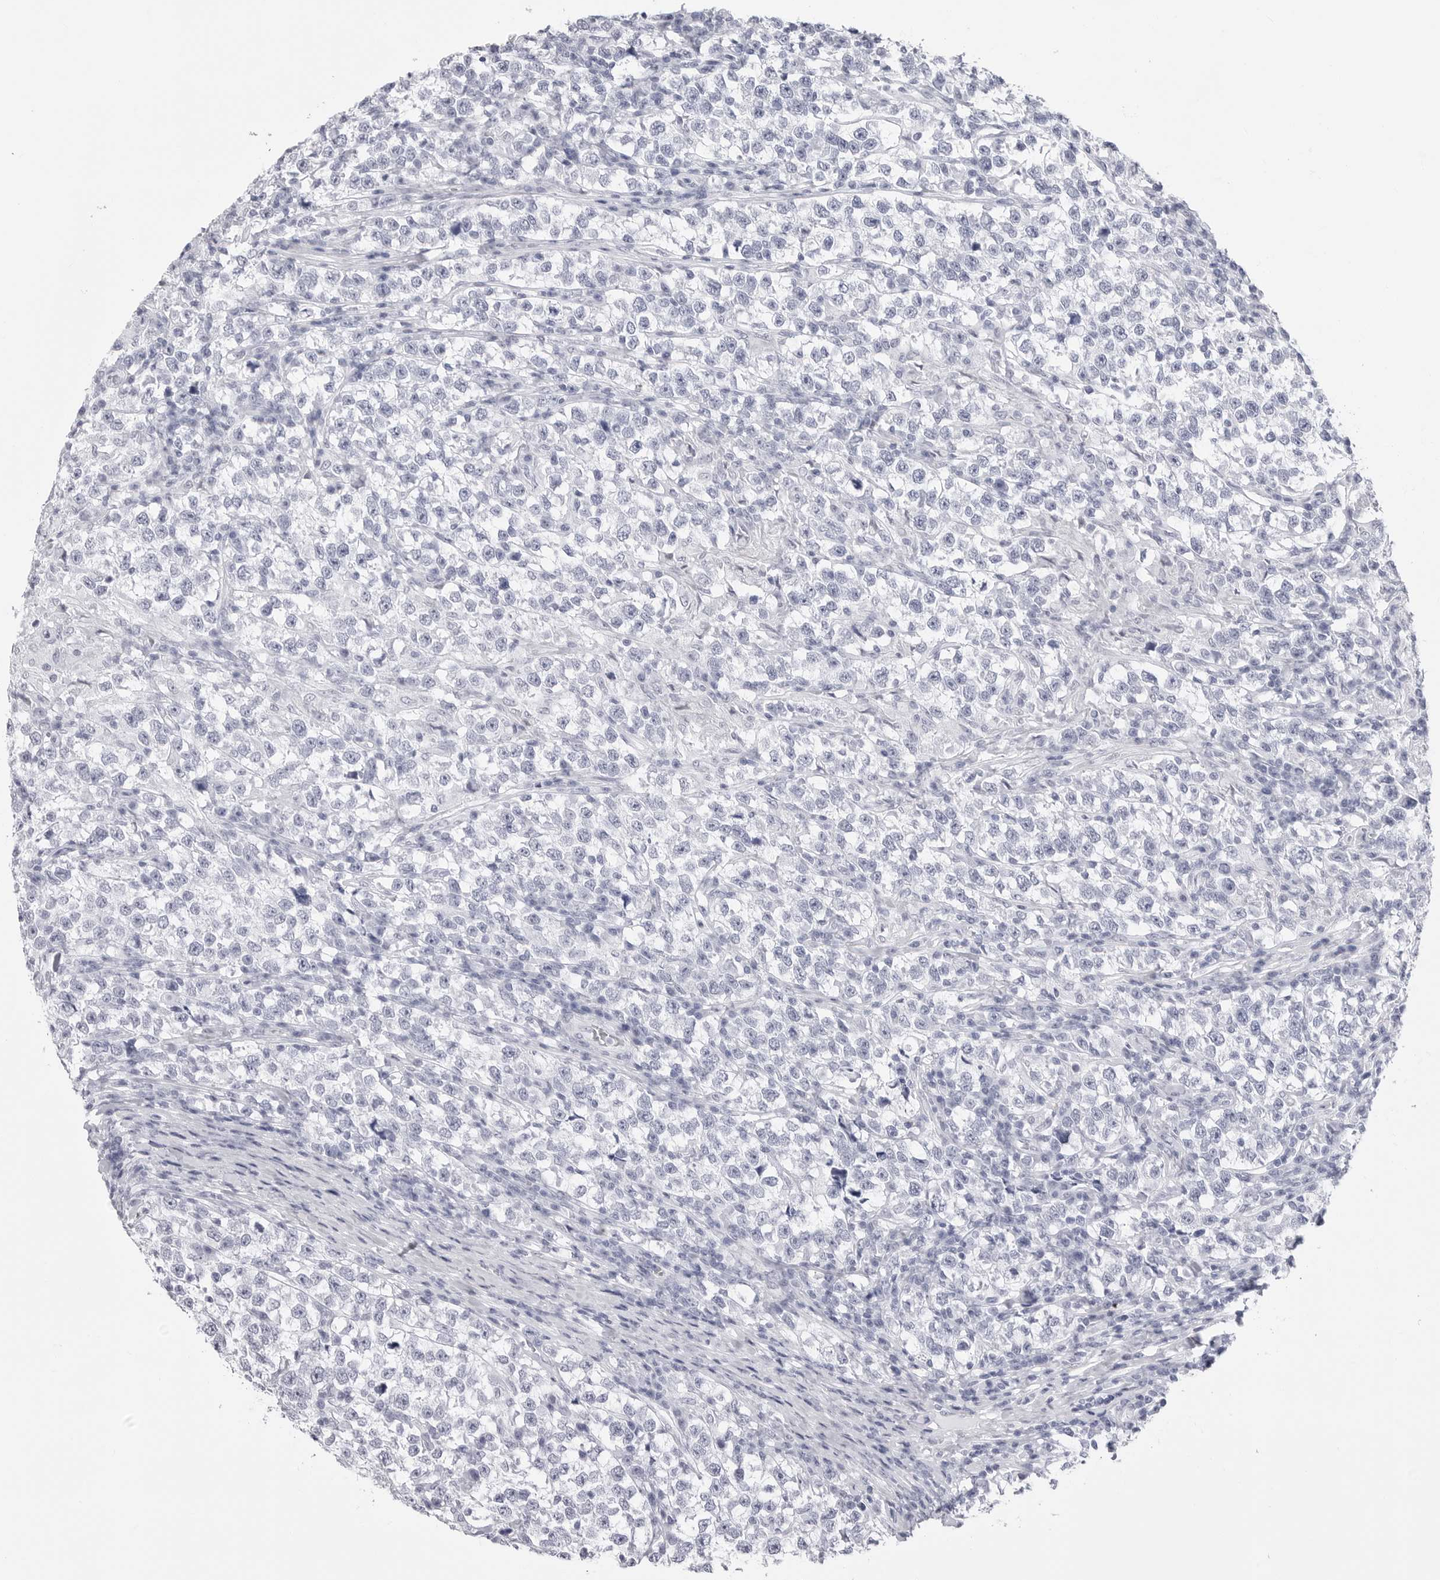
{"staining": {"intensity": "negative", "quantity": "none", "location": "none"}, "tissue": "testis cancer", "cell_type": "Tumor cells", "image_type": "cancer", "snomed": [{"axis": "morphology", "description": "Normal tissue, NOS"}, {"axis": "morphology", "description": "Seminoma, NOS"}, {"axis": "topography", "description": "Testis"}], "caption": "DAB immunohistochemical staining of human testis cancer displays no significant positivity in tumor cells.", "gene": "TSSK1B", "patient": {"sex": "male", "age": 43}}